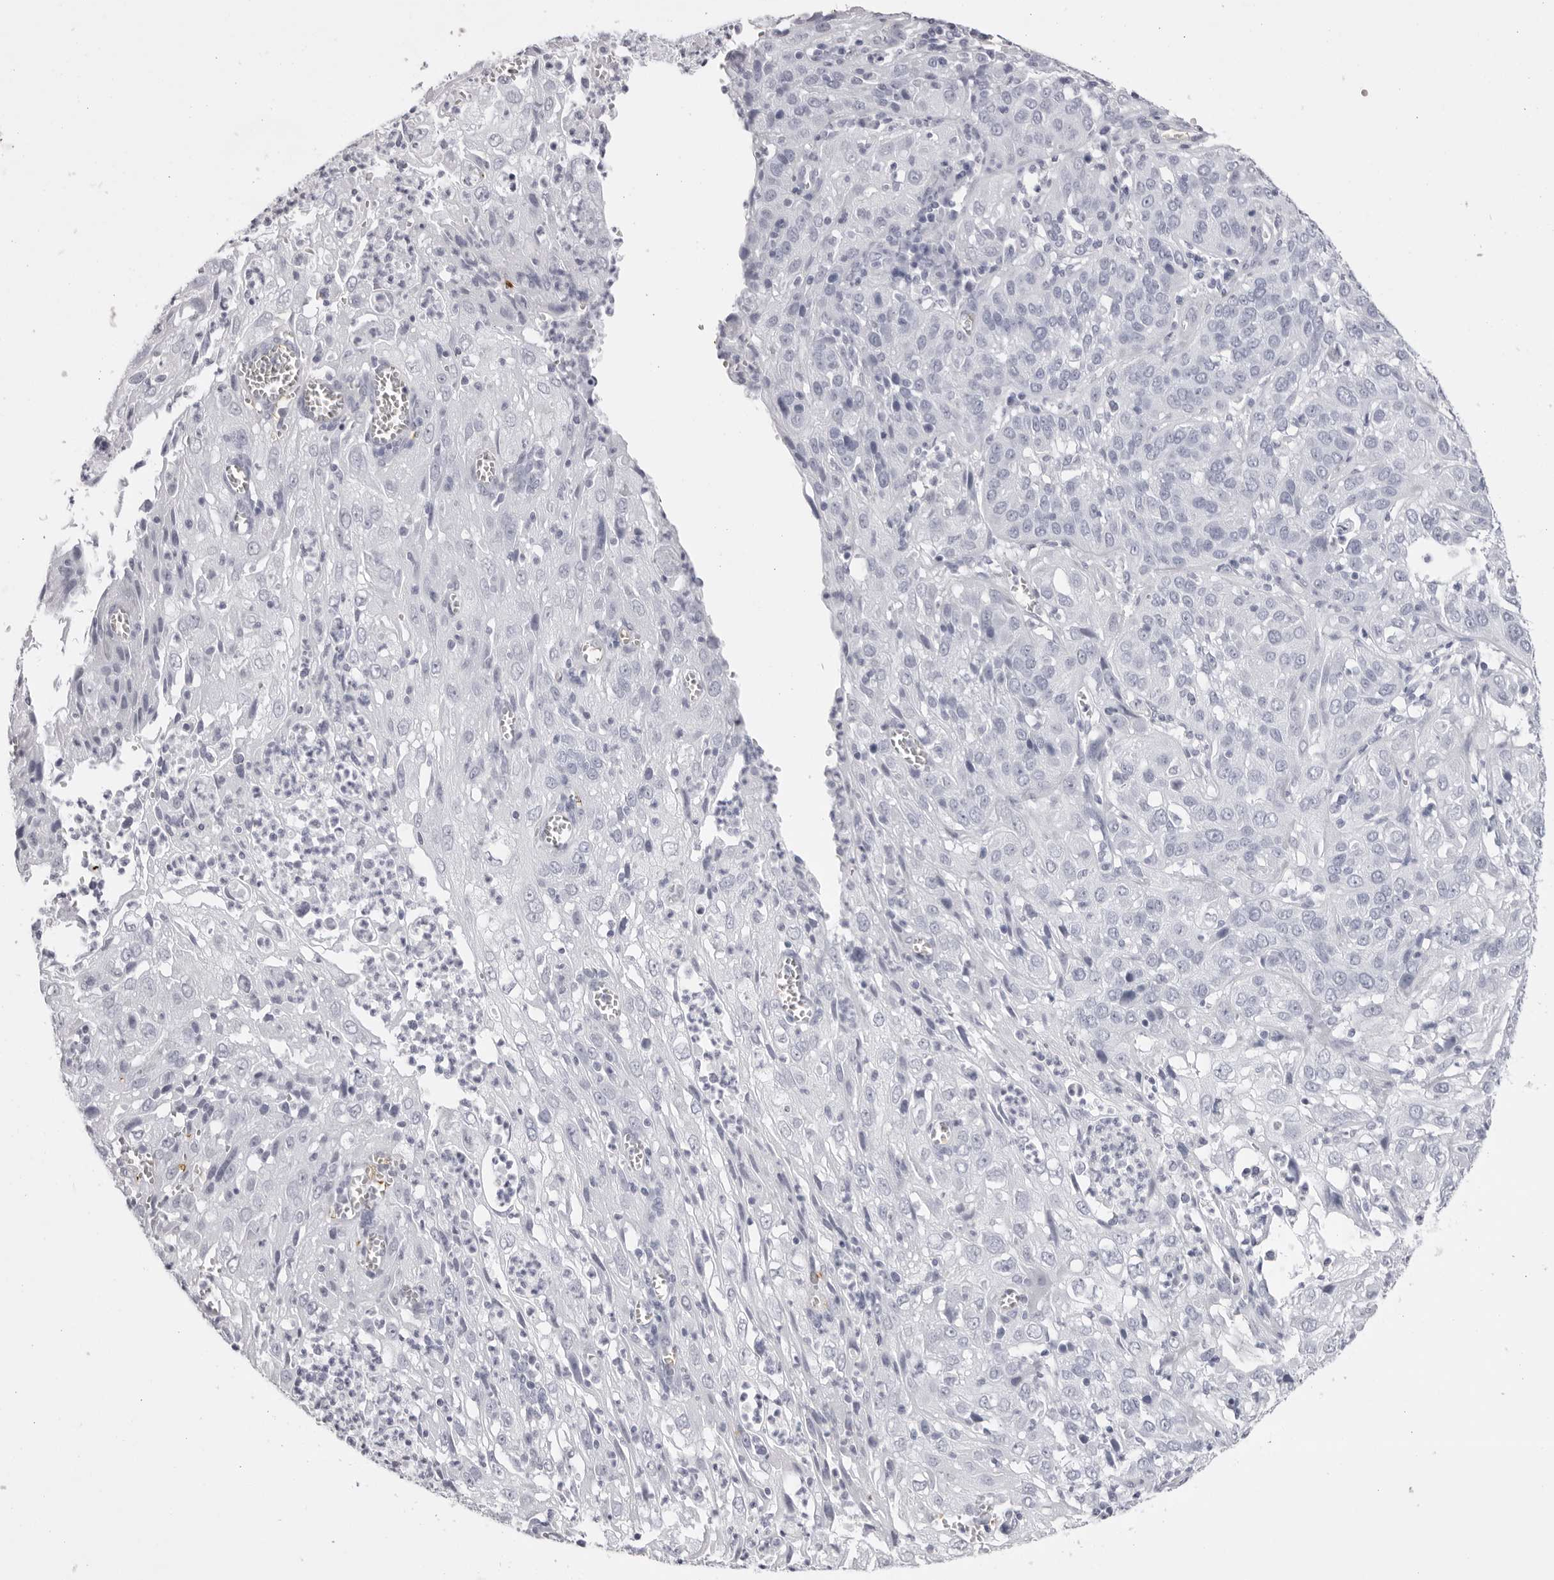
{"staining": {"intensity": "negative", "quantity": "none", "location": "none"}, "tissue": "cervical cancer", "cell_type": "Tumor cells", "image_type": "cancer", "snomed": [{"axis": "morphology", "description": "Squamous cell carcinoma, NOS"}, {"axis": "topography", "description": "Cervix"}], "caption": "High magnification brightfield microscopy of cervical squamous cell carcinoma stained with DAB (brown) and counterstained with hematoxylin (blue): tumor cells show no significant expression. (DAB (3,3'-diaminobenzidine) immunohistochemistry (IHC) visualized using brightfield microscopy, high magnification).", "gene": "SPTA1", "patient": {"sex": "female", "age": 32}}